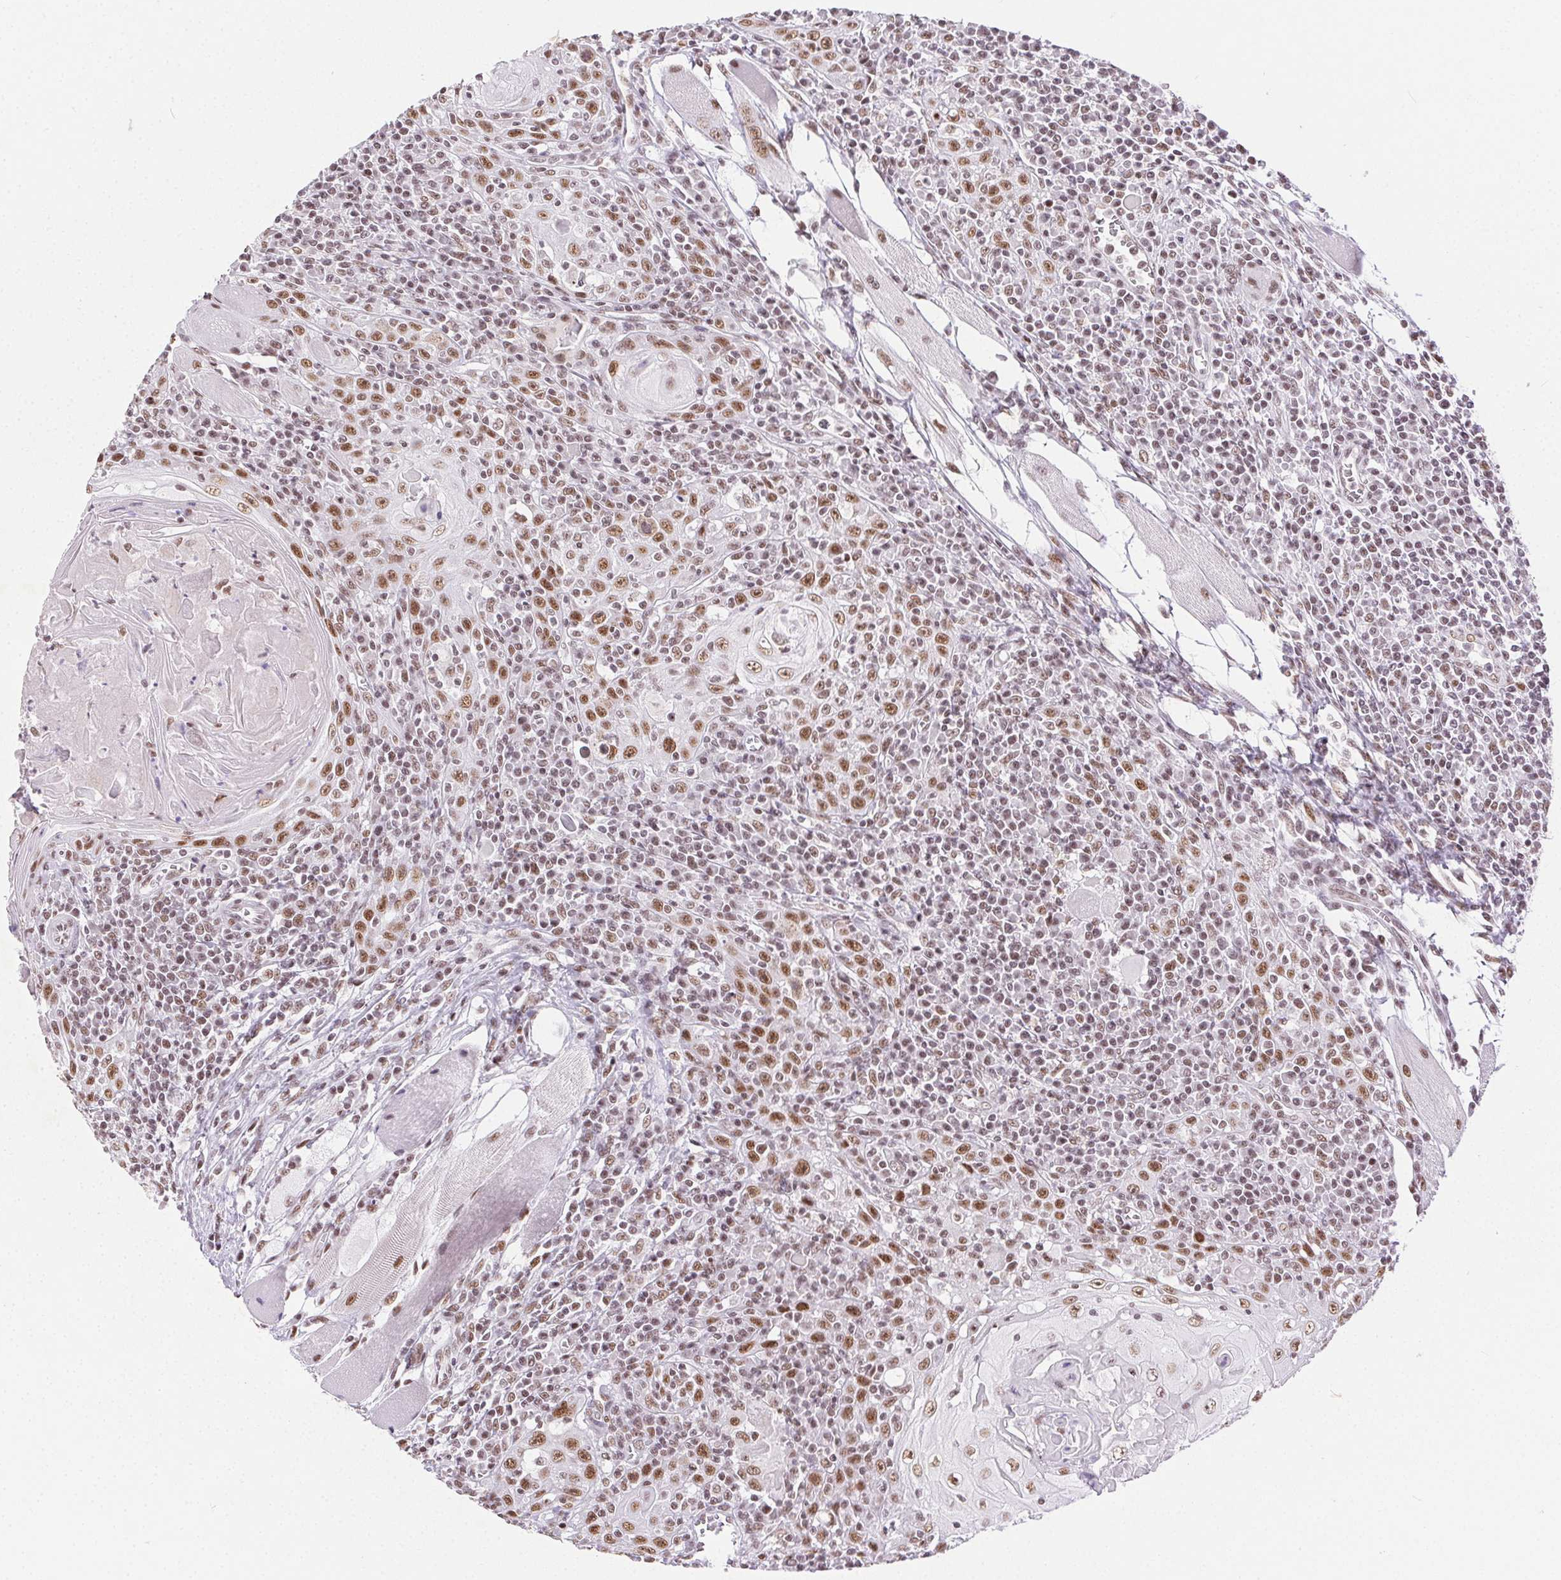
{"staining": {"intensity": "strong", "quantity": ">75%", "location": "nuclear"}, "tissue": "head and neck cancer", "cell_type": "Tumor cells", "image_type": "cancer", "snomed": [{"axis": "morphology", "description": "Squamous cell carcinoma, NOS"}, {"axis": "topography", "description": "Head-Neck"}], "caption": "Head and neck cancer was stained to show a protein in brown. There is high levels of strong nuclear expression in approximately >75% of tumor cells.", "gene": "TRA2B", "patient": {"sex": "male", "age": 52}}